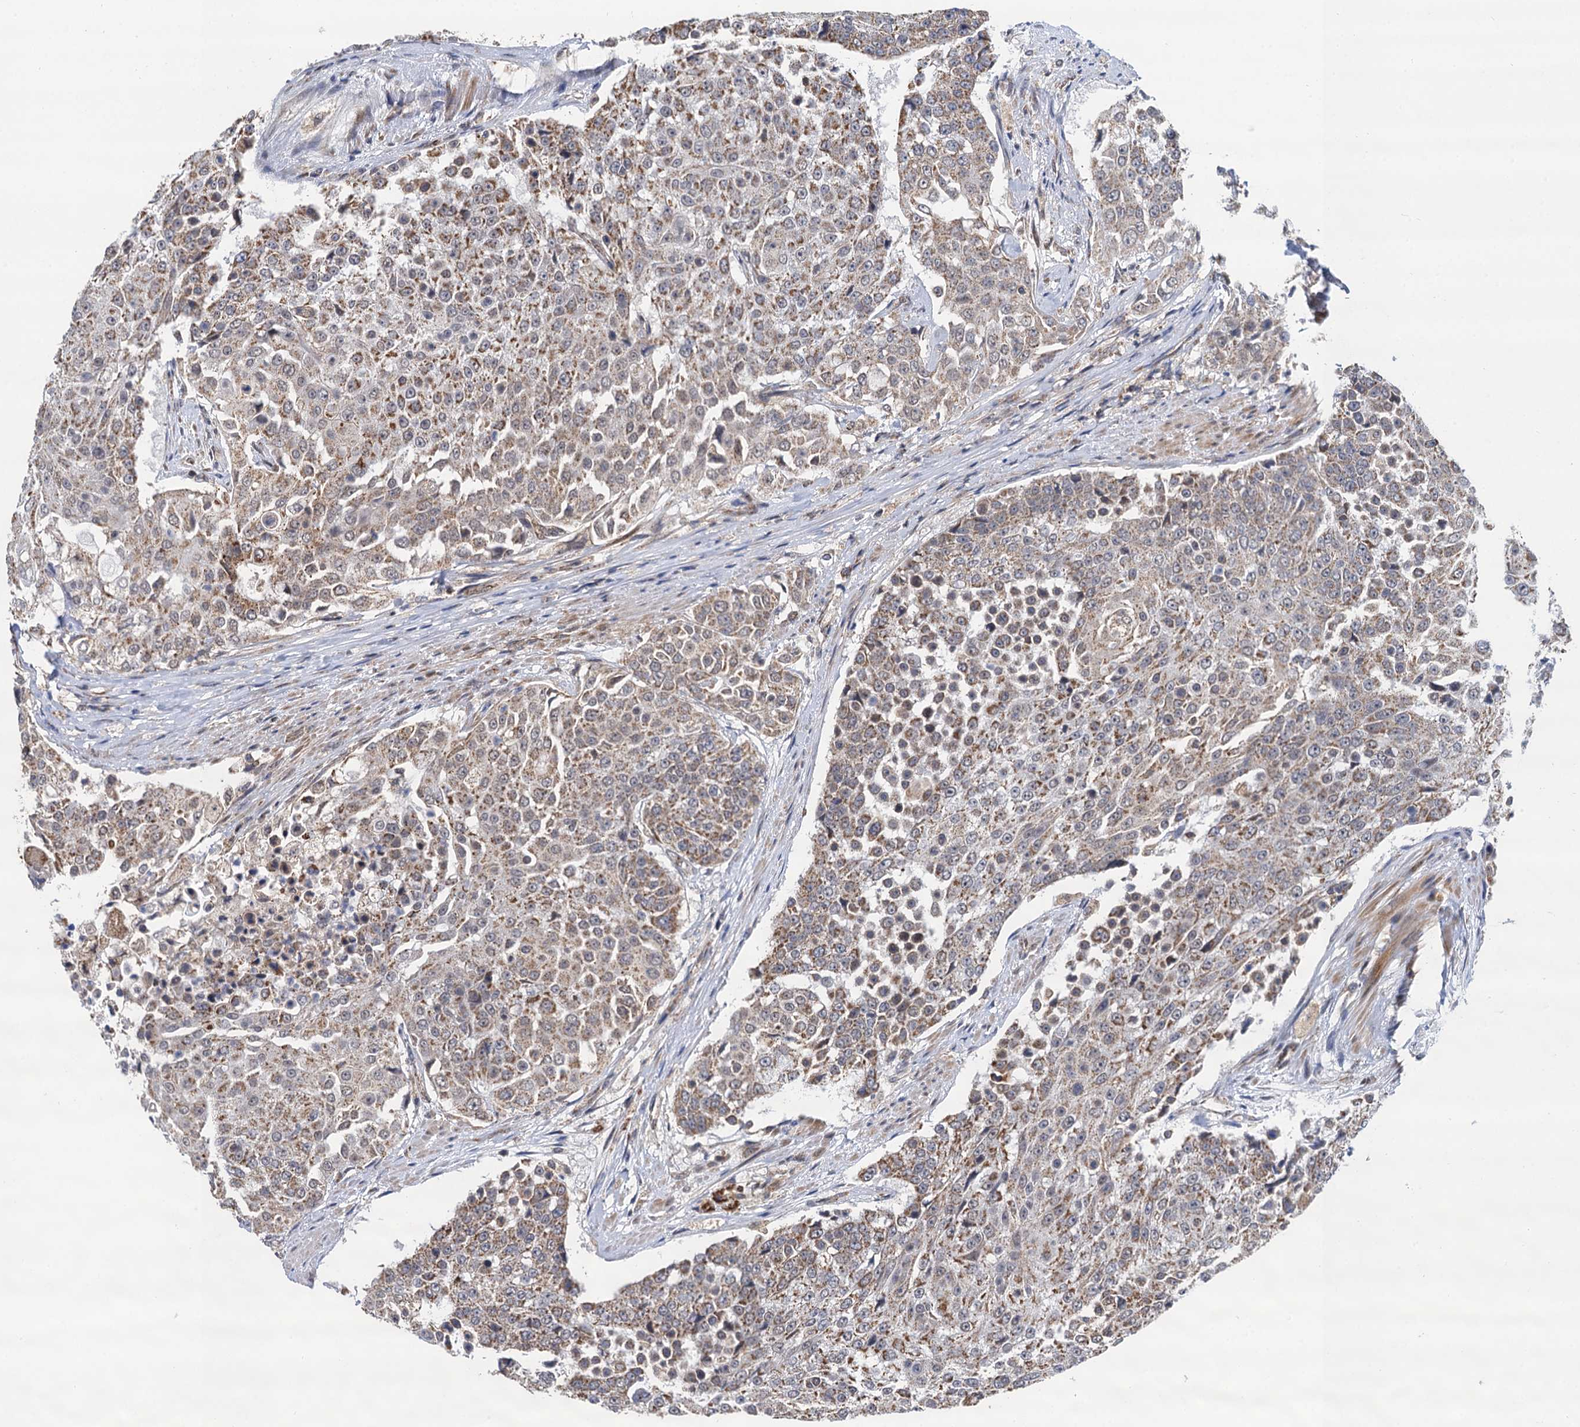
{"staining": {"intensity": "moderate", "quantity": ">75%", "location": "cytoplasmic/membranous"}, "tissue": "urothelial cancer", "cell_type": "Tumor cells", "image_type": "cancer", "snomed": [{"axis": "morphology", "description": "Urothelial carcinoma, High grade"}, {"axis": "topography", "description": "Urinary bladder"}], "caption": "The immunohistochemical stain highlights moderate cytoplasmic/membranous expression in tumor cells of urothelial cancer tissue. Immunohistochemistry stains the protein of interest in brown and the nuclei are stained blue.", "gene": "CMPK2", "patient": {"sex": "female", "age": 63}}